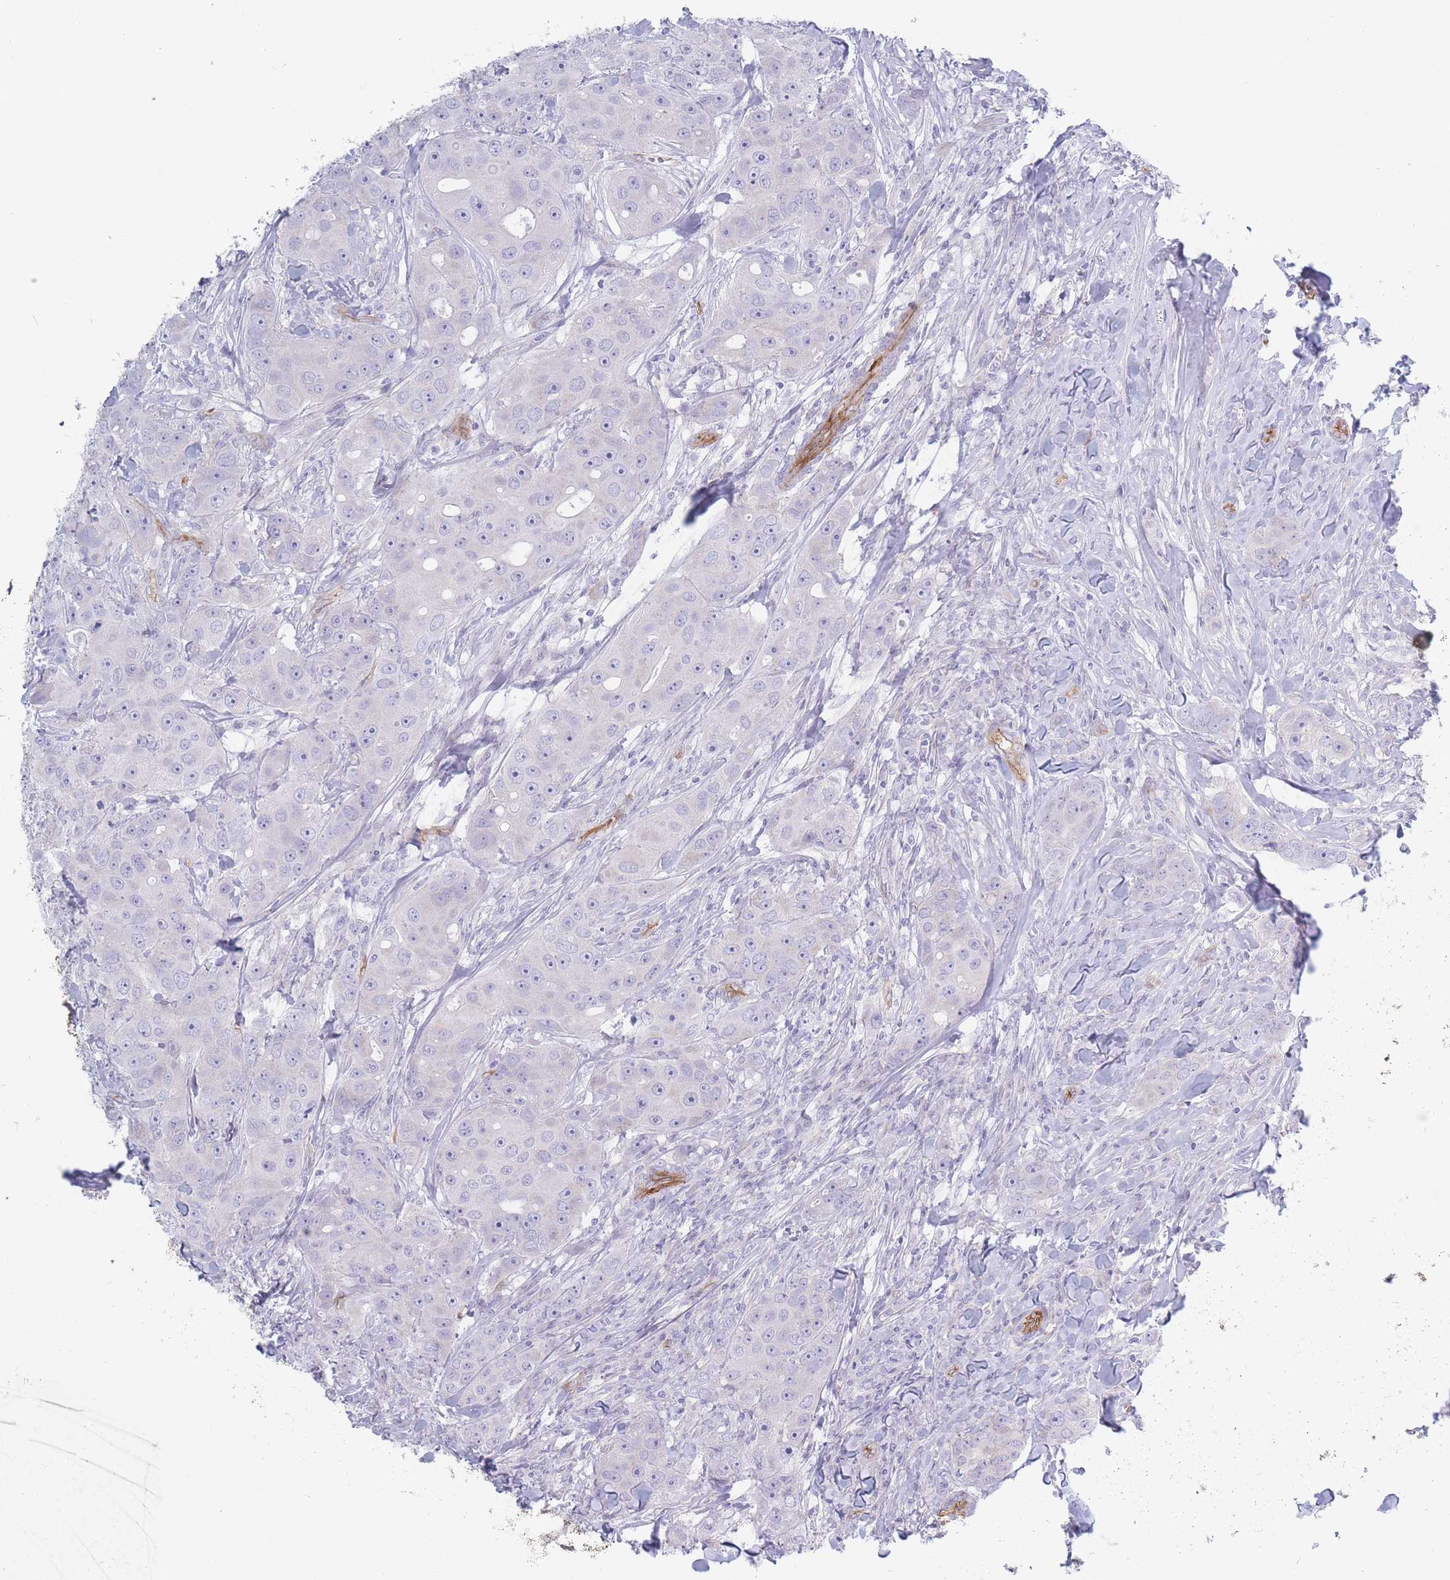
{"staining": {"intensity": "negative", "quantity": "none", "location": "none"}, "tissue": "breast cancer", "cell_type": "Tumor cells", "image_type": "cancer", "snomed": [{"axis": "morphology", "description": "Duct carcinoma"}, {"axis": "topography", "description": "Breast"}], "caption": "A high-resolution image shows IHC staining of infiltrating ductal carcinoma (breast), which exhibits no significant positivity in tumor cells. (Brightfield microscopy of DAB (3,3'-diaminobenzidine) immunohistochemistry at high magnification).", "gene": "PLPP1", "patient": {"sex": "female", "age": 43}}